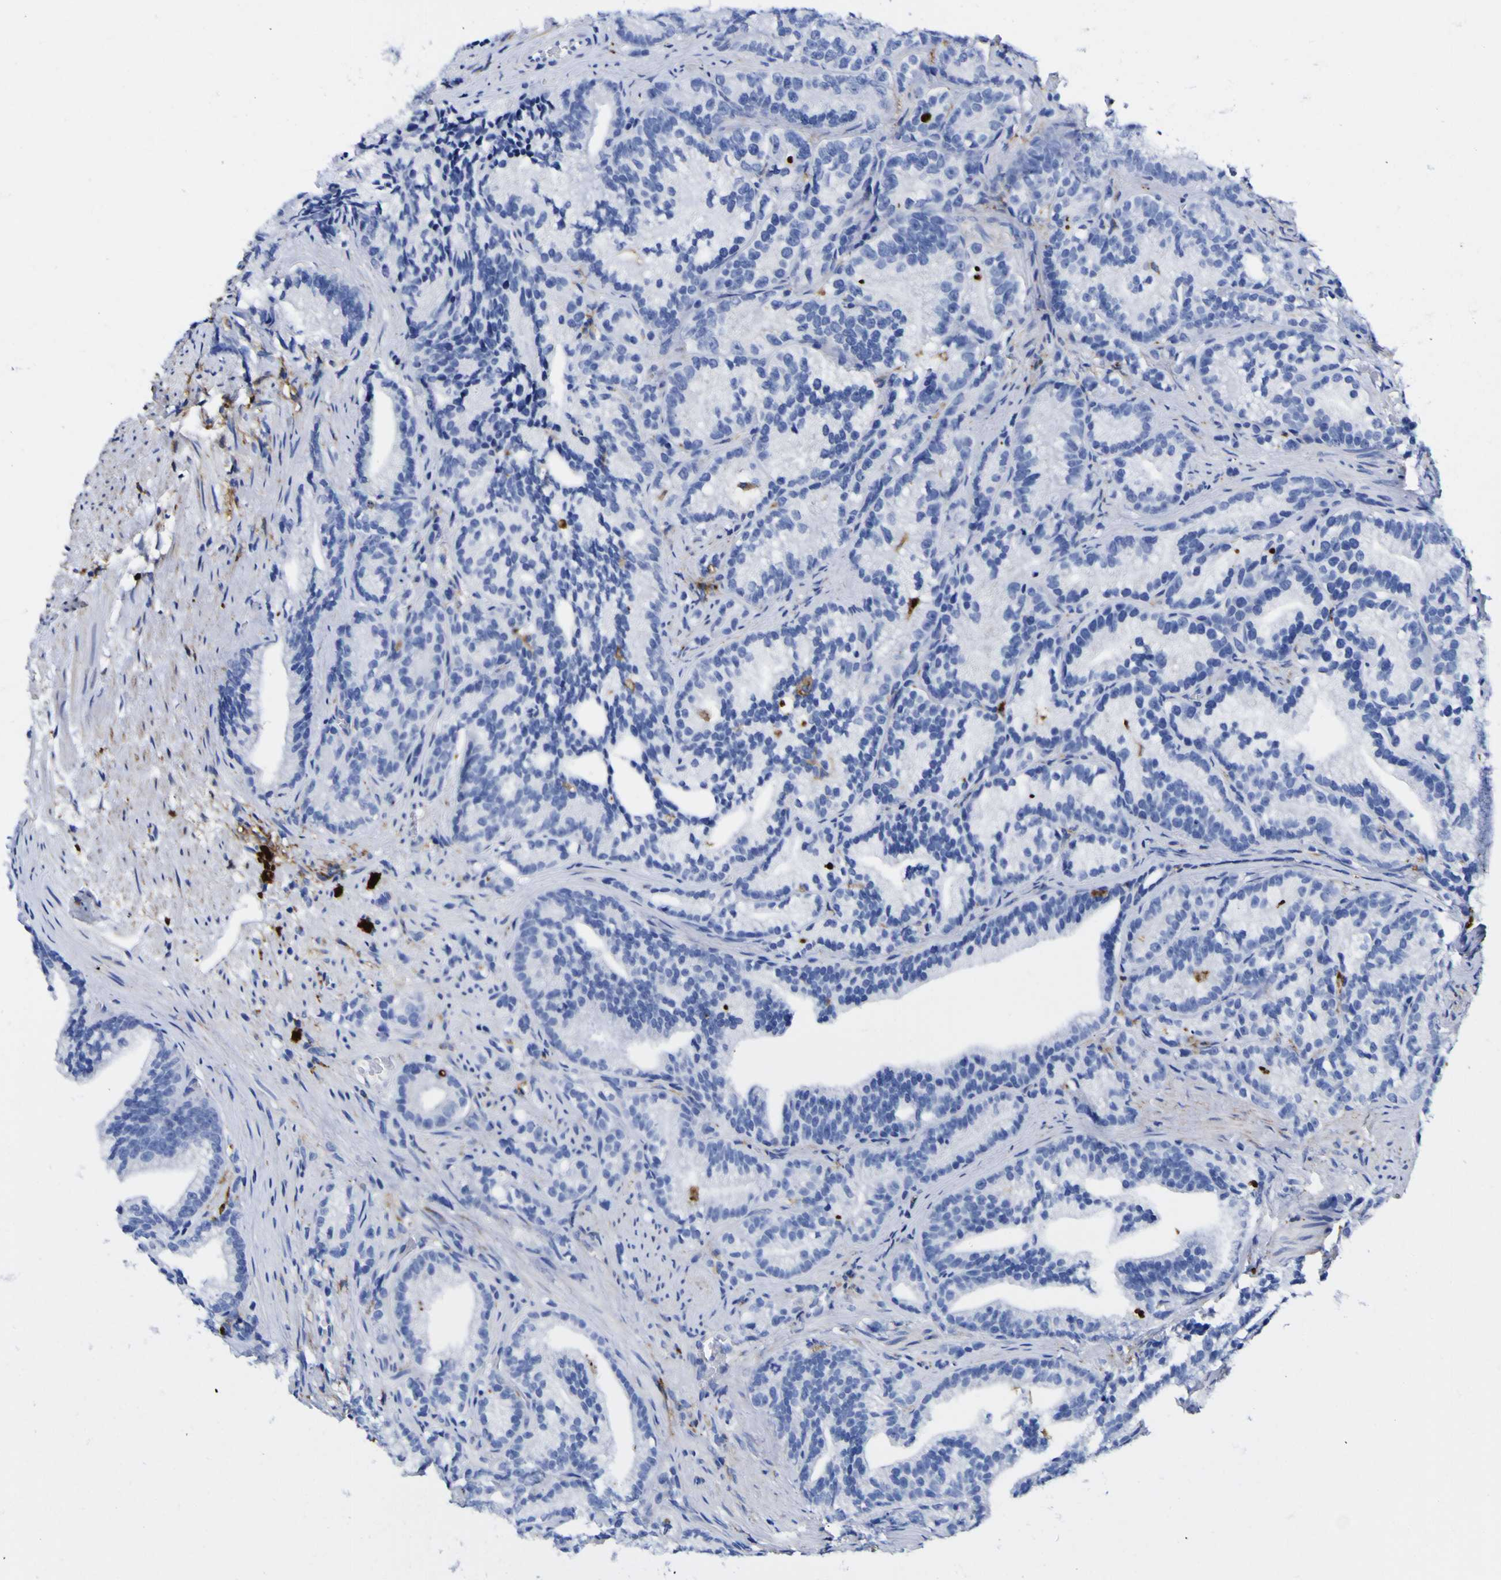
{"staining": {"intensity": "negative", "quantity": "none", "location": "none"}, "tissue": "prostate cancer", "cell_type": "Tumor cells", "image_type": "cancer", "snomed": [{"axis": "morphology", "description": "Adenocarcinoma, Low grade"}, {"axis": "topography", "description": "Prostate"}], "caption": "Prostate cancer (adenocarcinoma (low-grade)) was stained to show a protein in brown. There is no significant positivity in tumor cells.", "gene": "HLA-DQA1", "patient": {"sex": "male", "age": 89}}